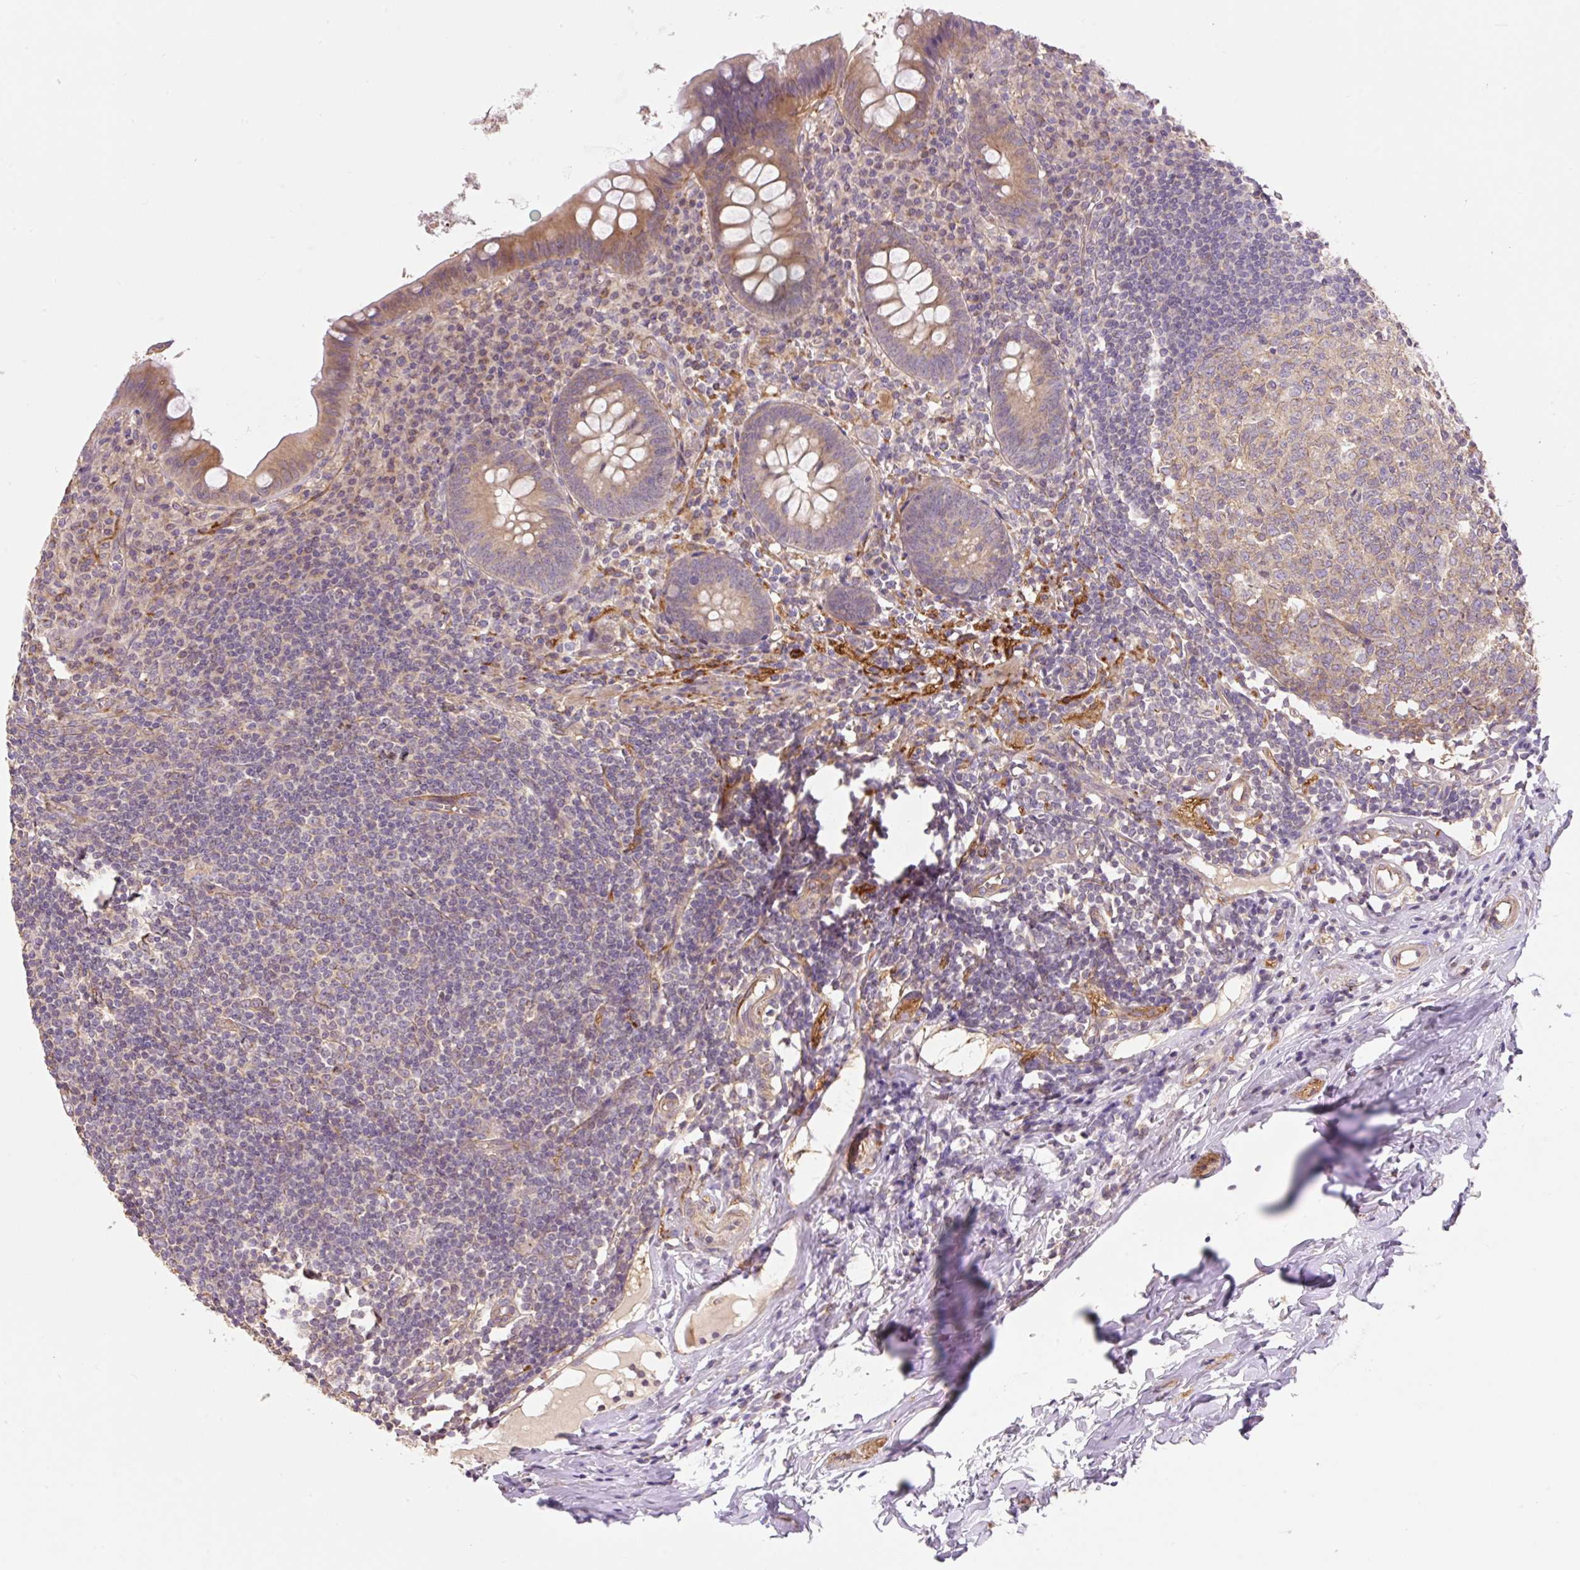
{"staining": {"intensity": "moderate", "quantity": "25%-75%", "location": "cytoplasmic/membranous"}, "tissue": "appendix", "cell_type": "Glandular cells", "image_type": "normal", "snomed": [{"axis": "morphology", "description": "Normal tissue, NOS"}, {"axis": "topography", "description": "Appendix"}], "caption": "Immunohistochemical staining of benign appendix shows medium levels of moderate cytoplasmic/membranous expression in about 25%-75% of glandular cells.", "gene": "COX8A", "patient": {"sex": "female", "age": 51}}